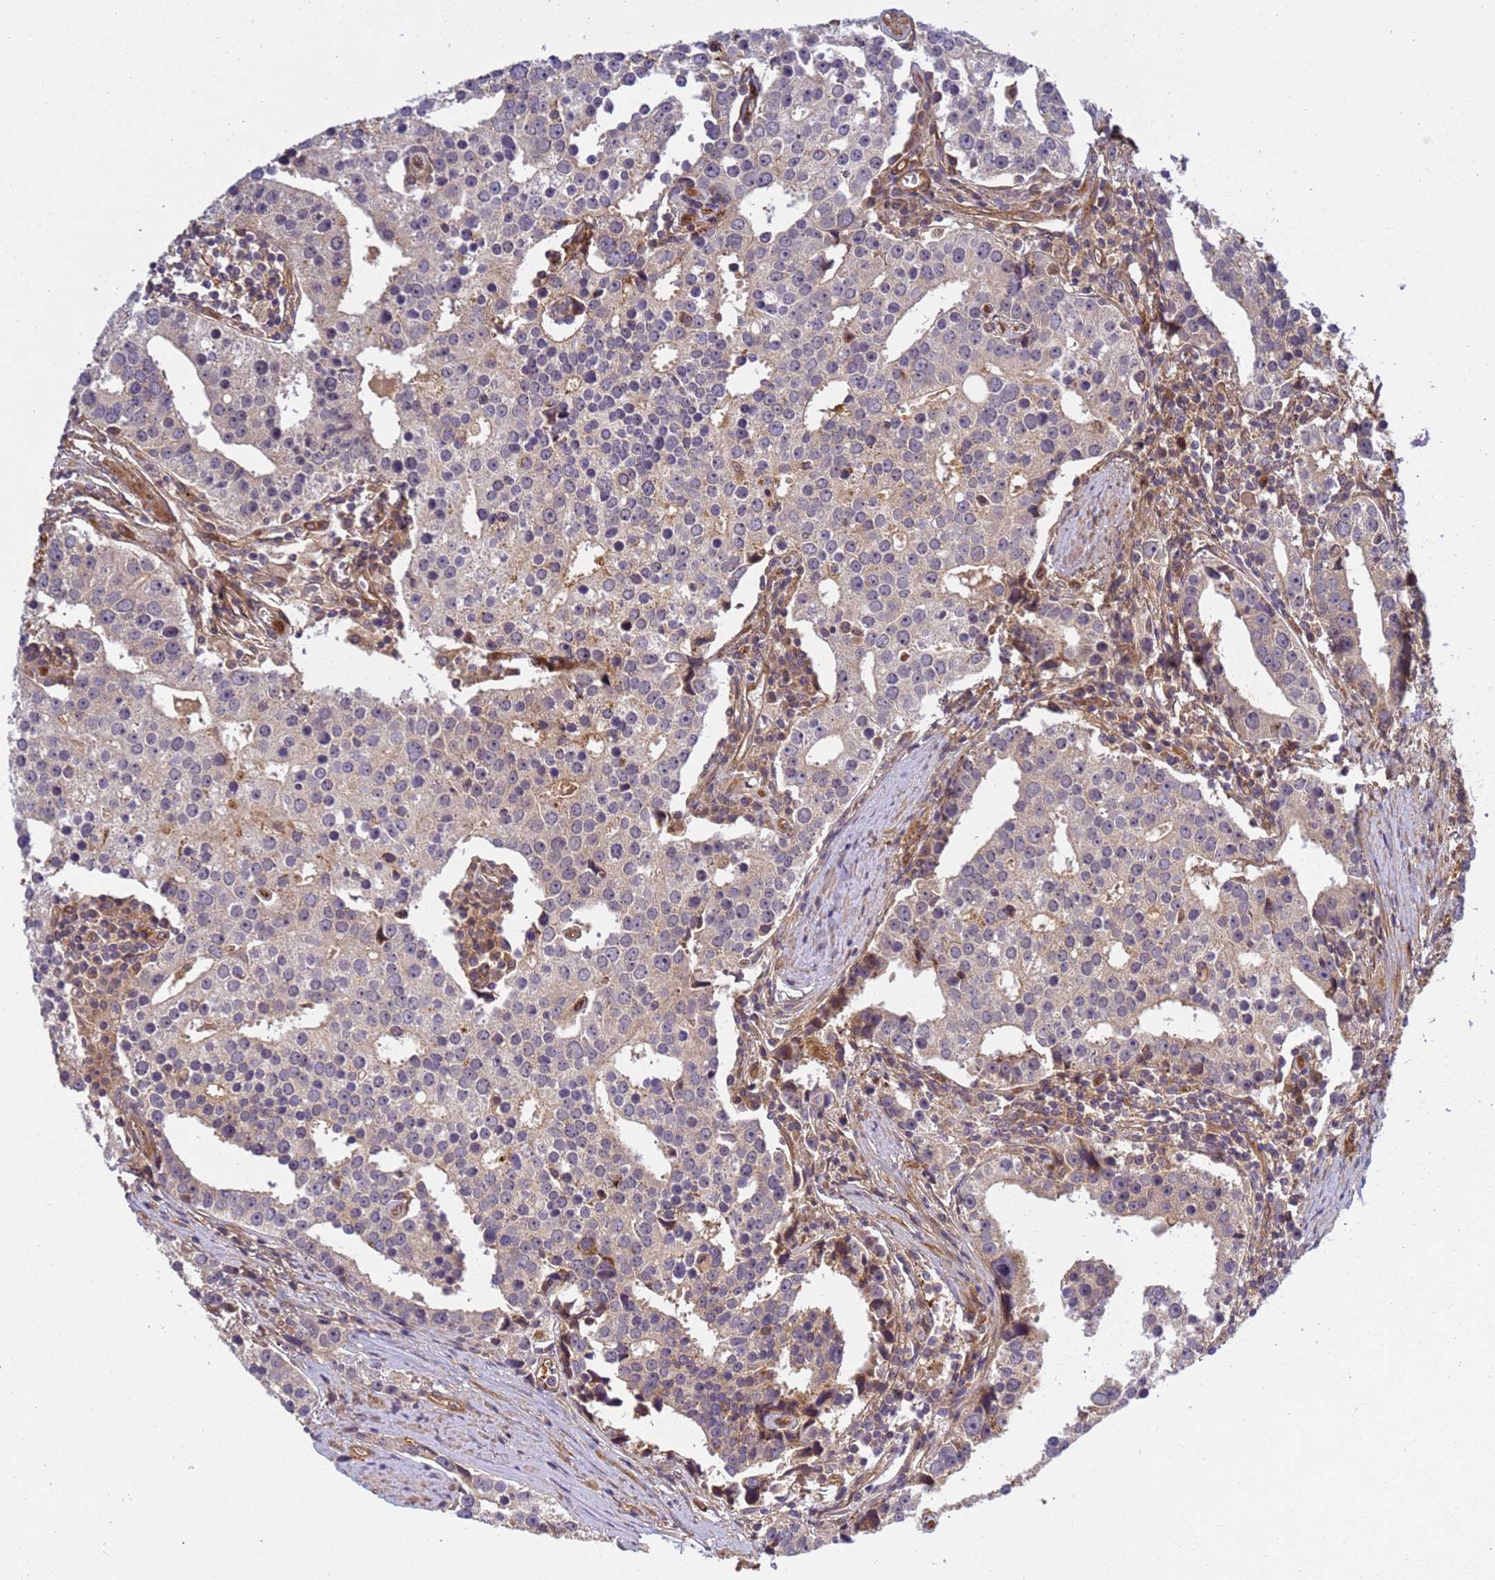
{"staining": {"intensity": "weak", "quantity": "25%-75%", "location": "cytoplasmic/membranous"}, "tissue": "prostate cancer", "cell_type": "Tumor cells", "image_type": "cancer", "snomed": [{"axis": "morphology", "description": "Adenocarcinoma, High grade"}, {"axis": "topography", "description": "Prostate"}], "caption": "Prostate high-grade adenocarcinoma stained with a brown dye demonstrates weak cytoplasmic/membranous positive expression in about 25%-75% of tumor cells.", "gene": "C8orf34", "patient": {"sex": "male", "age": 71}}